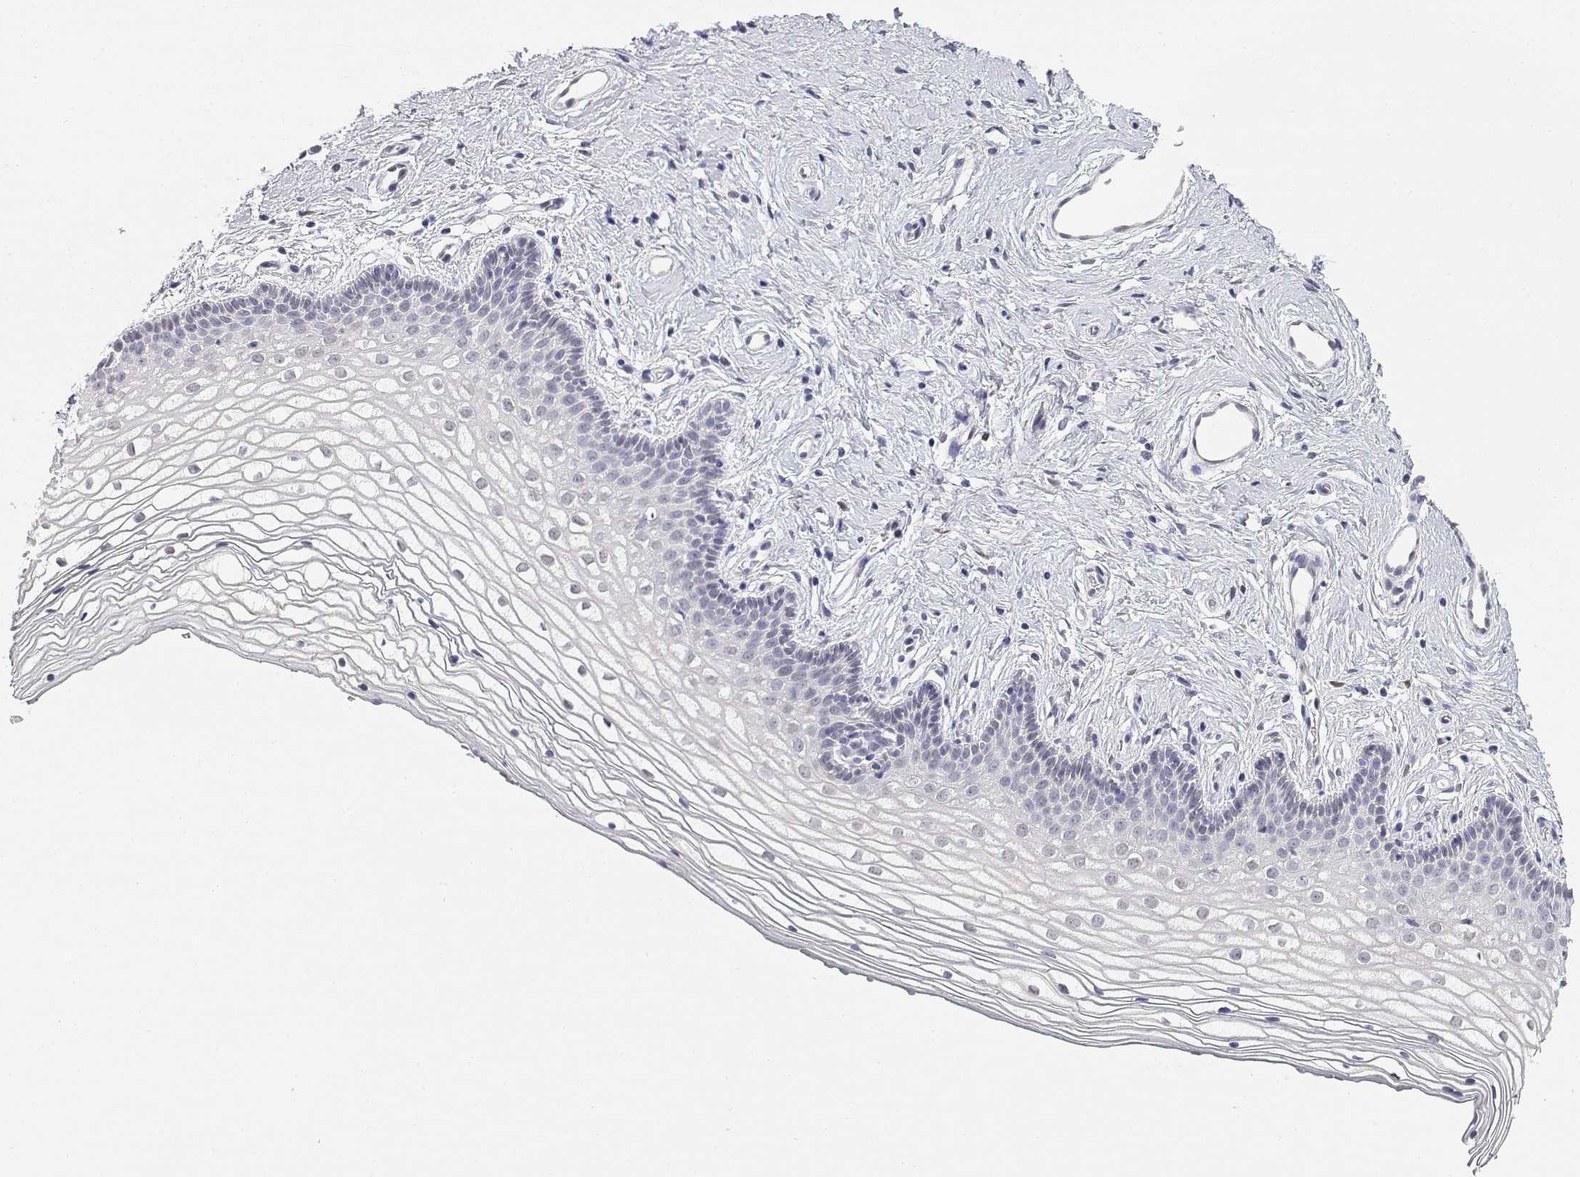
{"staining": {"intensity": "negative", "quantity": "none", "location": "none"}, "tissue": "vagina", "cell_type": "Squamous epithelial cells", "image_type": "normal", "snomed": [{"axis": "morphology", "description": "Normal tissue, NOS"}, {"axis": "topography", "description": "Vagina"}], "caption": "This is an IHC photomicrograph of benign vagina. There is no expression in squamous epithelial cells.", "gene": "ADA", "patient": {"sex": "female", "age": 36}}